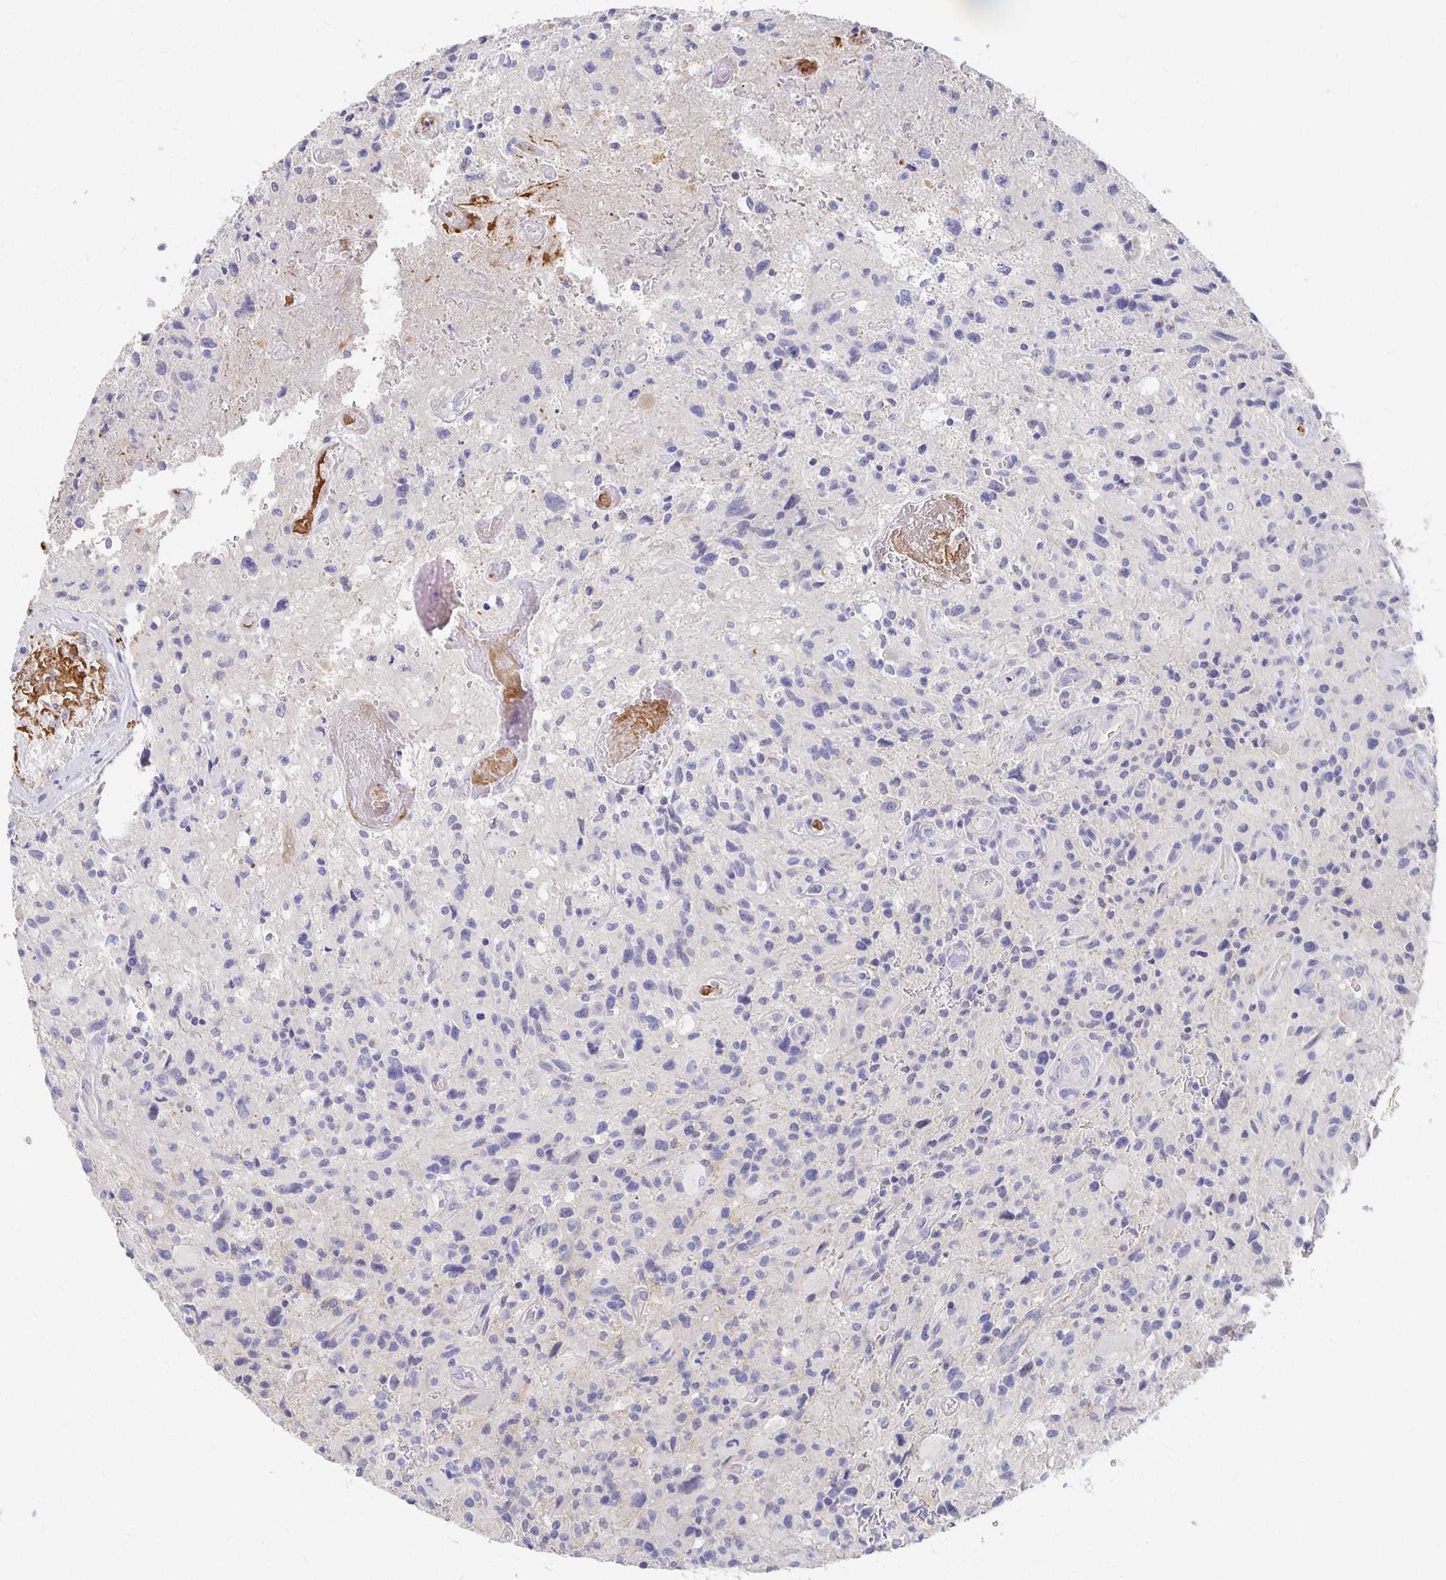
{"staining": {"intensity": "negative", "quantity": "none", "location": "none"}, "tissue": "glioma", "cell_type": "Tumor cells", "image_type": "cancer", "snomed": [{"axis": "morphology", "description": "Glioma, malignant, High grade"}, {"axis": "topography", "description": "Brain"}], "caption": "Immunohistochemical staining of high-grade glioma (malignant) reveals no significant positivity in tumor cells.", "gene": "FKRP", "patient": {"sex": "male", "age": 63}}